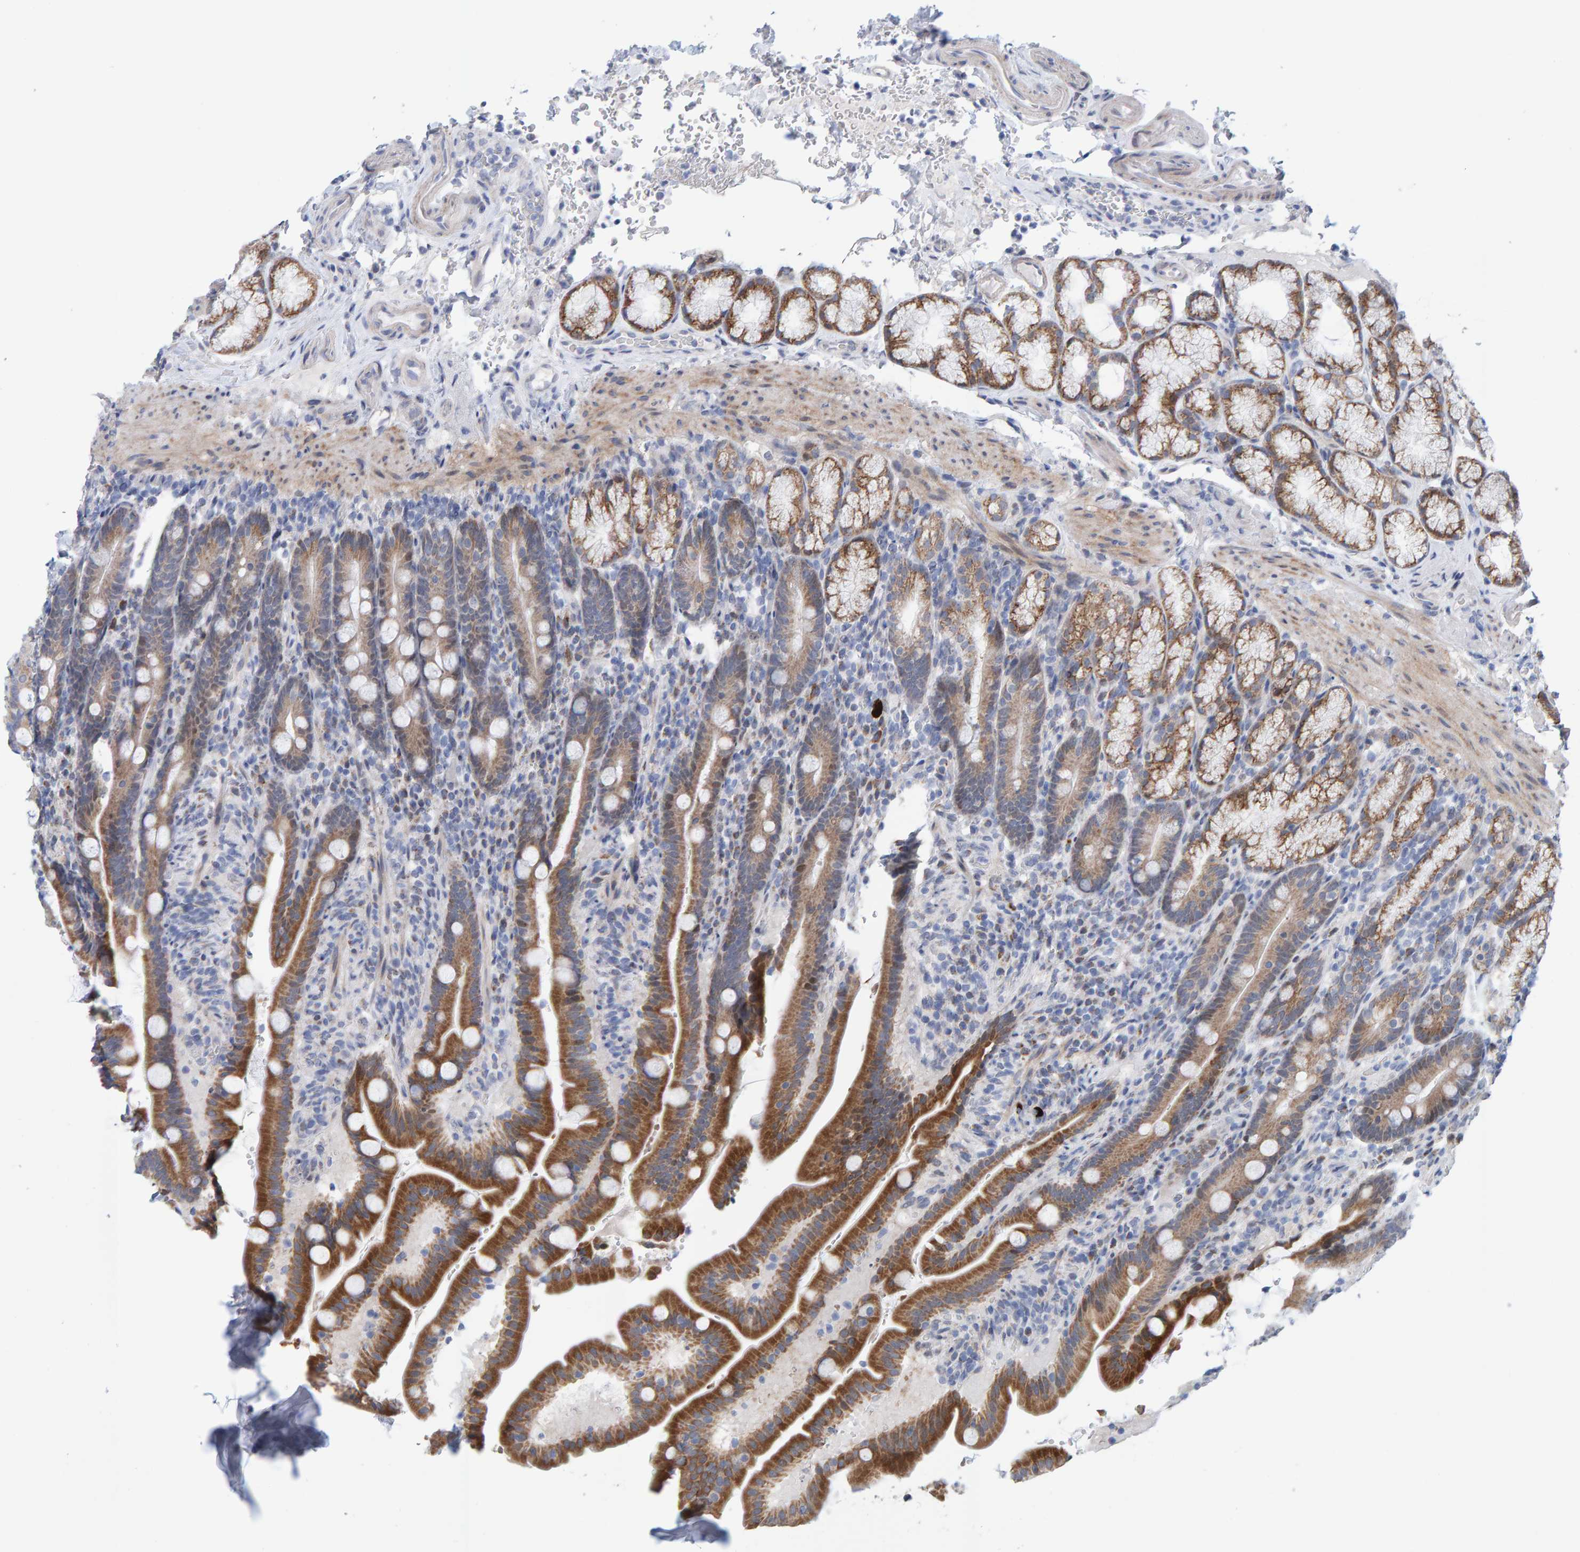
{"staining": {"intensity": "moderate", "quantity": ">75%", "location": "cytoplasmic/membranous"}, "tissue": "duodenum", "cell_type": "Glandular cells", "image_type": "normal", "snomed": [{"axis": "morphology", "description": "Normal tissue, NOS"}, {"axis": "topography", "description": "Duodenum"}], "caption": "Immunohistochemistry of normal human duodenum demonstrates medium levels of moderate cytoplasmic/membranous positivity in approximately >75% of glandular cells.", "gene": "USP43", "patient": {"sex": "male", "age": 54}}